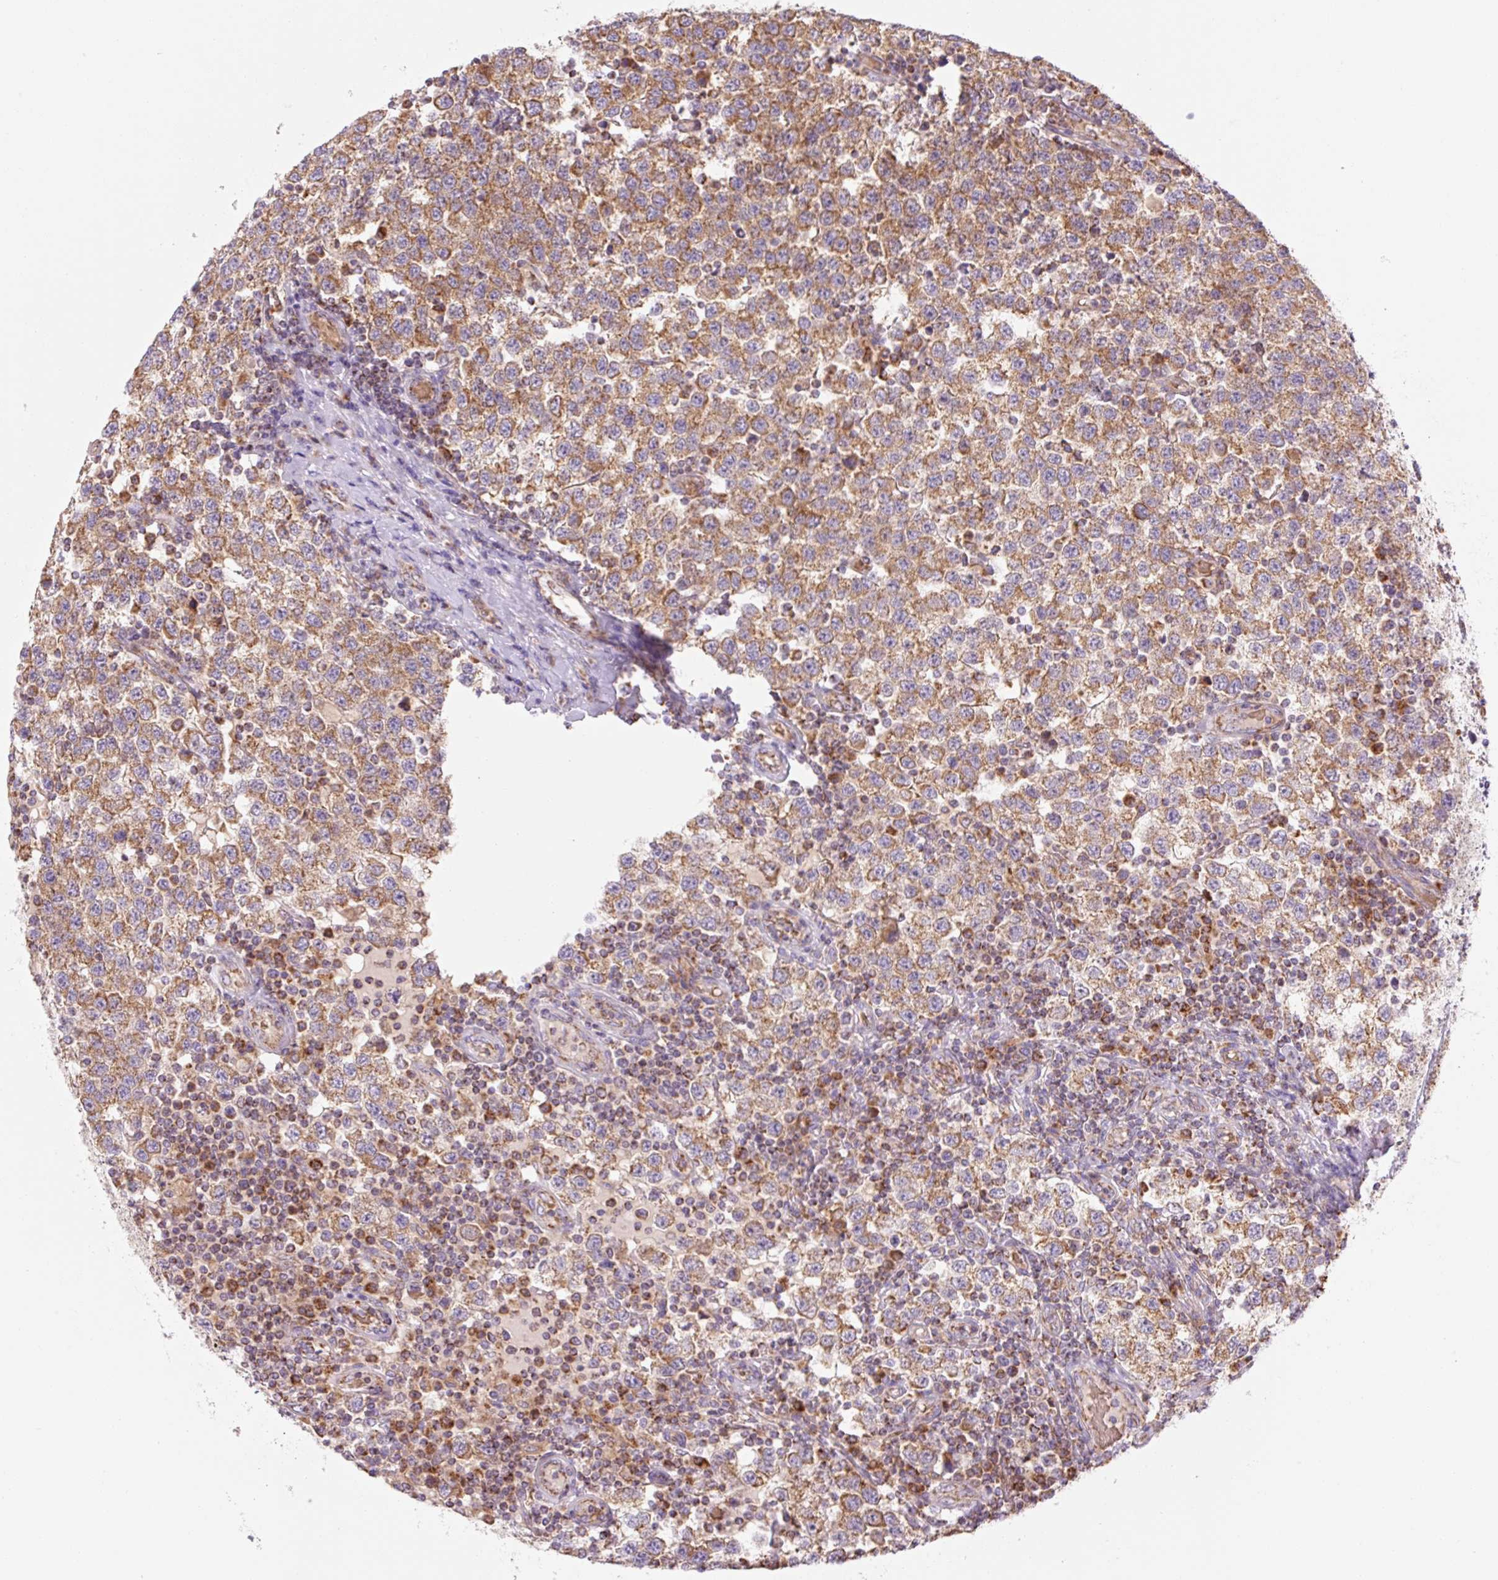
{"staining": {"intensity": "moderate", "quantity": ">75%", "location": "cytoplasmic/membranous"}, "tissue": "testis cancer", "cell_type": "Tumor cells", "image_type": "cancer", "snomed": [{"axis": "morphology", "description": "Seminoma, NOS"}, {"axis": "topography", "description": "Testis"}], "caption": "This image shows testis seminoma stained with immunohistochemistry (IHC) to label a protein in brown. The cytoplasmic/membranous of tumor cells show moderate positivity for the protein. Nuclei are counter-stained blue.", "gene": "GOSR2", "patient": {"sex": "male", "age": 34}}